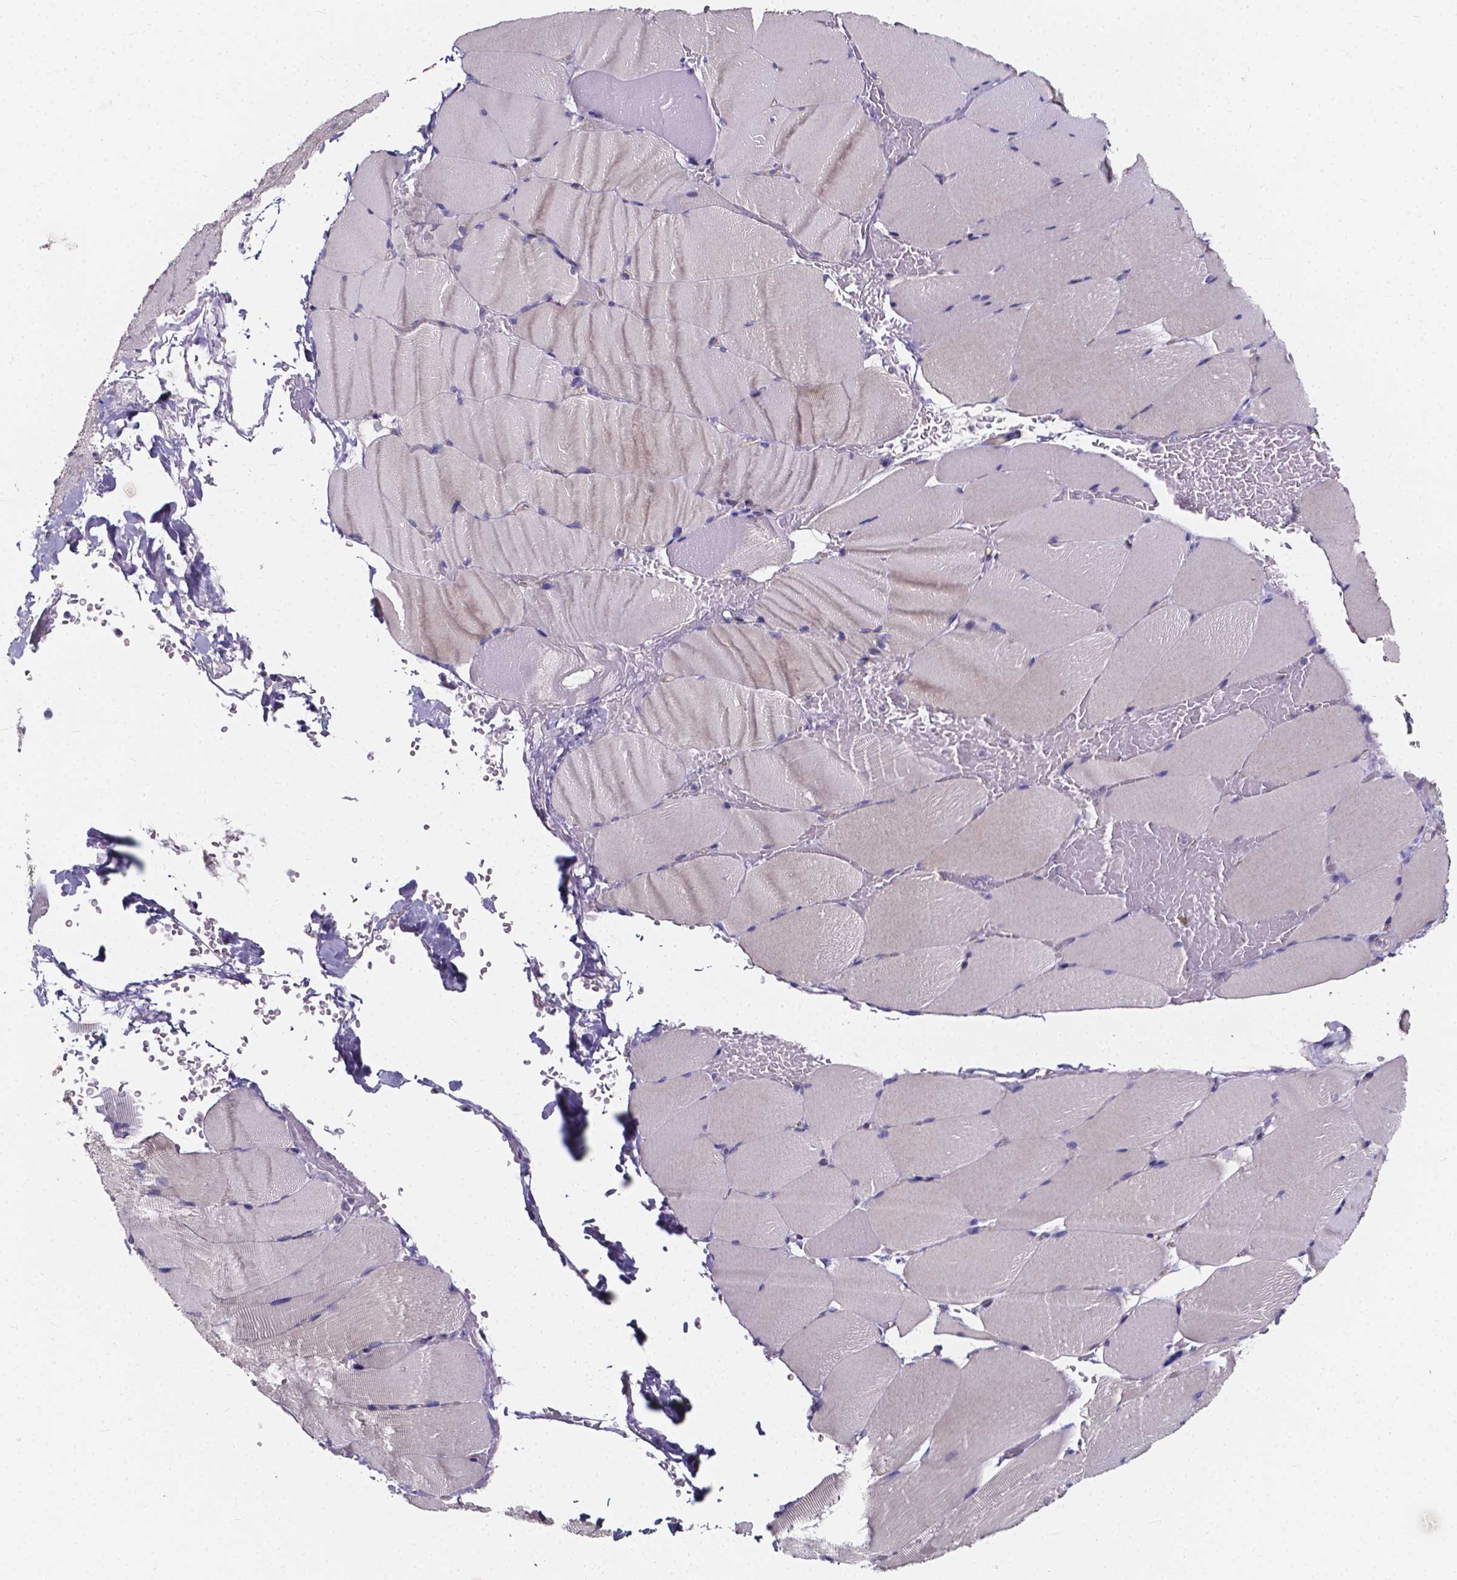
{"staining": {"intensity": "negative", "quantity": "none", "location": "none"}, "tissue": "skeletal muscle", "cell_type": "Myocytes", "image_type": "normal", "snomed": [{"axis": "morphology", "description": "Normal tissue, NOS"}, {"axis": "topography", "description": "Skeletal muscle"}], "caption": "DAB immunohistochemical staining of normal human skeletal muscle displays no significant expression in myocytes. (DAB immunohistochemistry (IHC) with hematoxylin counter stain).", "gene": "THEMIS", "patient": {"sex": "female", "age": 37}}